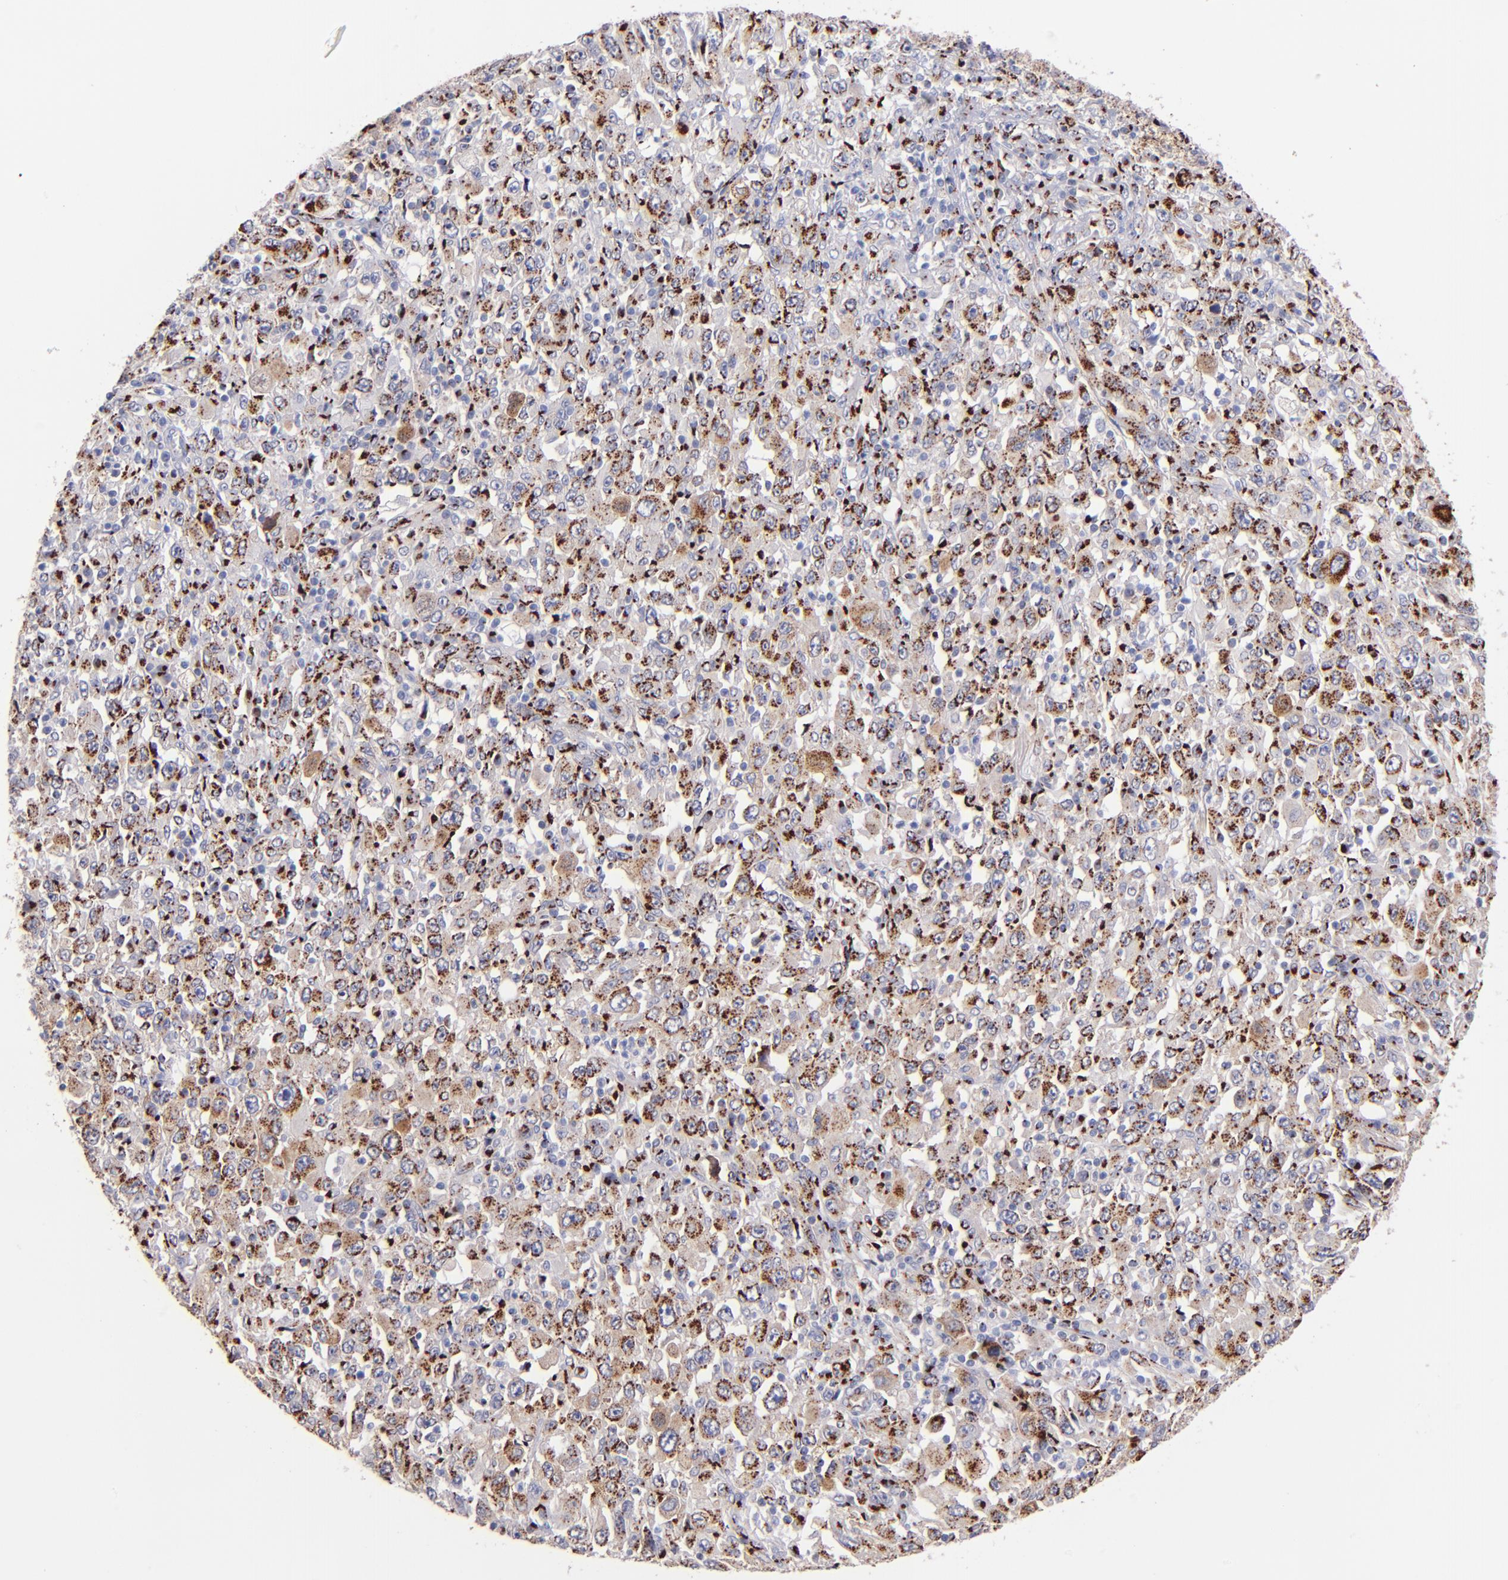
{"staining": {"intensity": "moderate", "quantity": ">75%", "location": "cytoplasmic/membranous"}, "tissue": "melanoma", "cell_type": "Tumor cells", "image_type": "cancer", "snomed": [{"axis": "morphology", "description": "Malignant melanoma, Metastatic site"}, {"axis": "topography", "description": "Skin"}], "caption": "Tumor cells demonstrate medium levels of moderate cytoplasmic/membranous expression in about >75% of cells in malignant melanoma (metastatic site). (DAB (3,3'-diaminobenzidine) = brown stain, brightfield microscopy at high magnification).", "gene": "GOLIM4", "patient": {"sex": "female", "age": 56}}